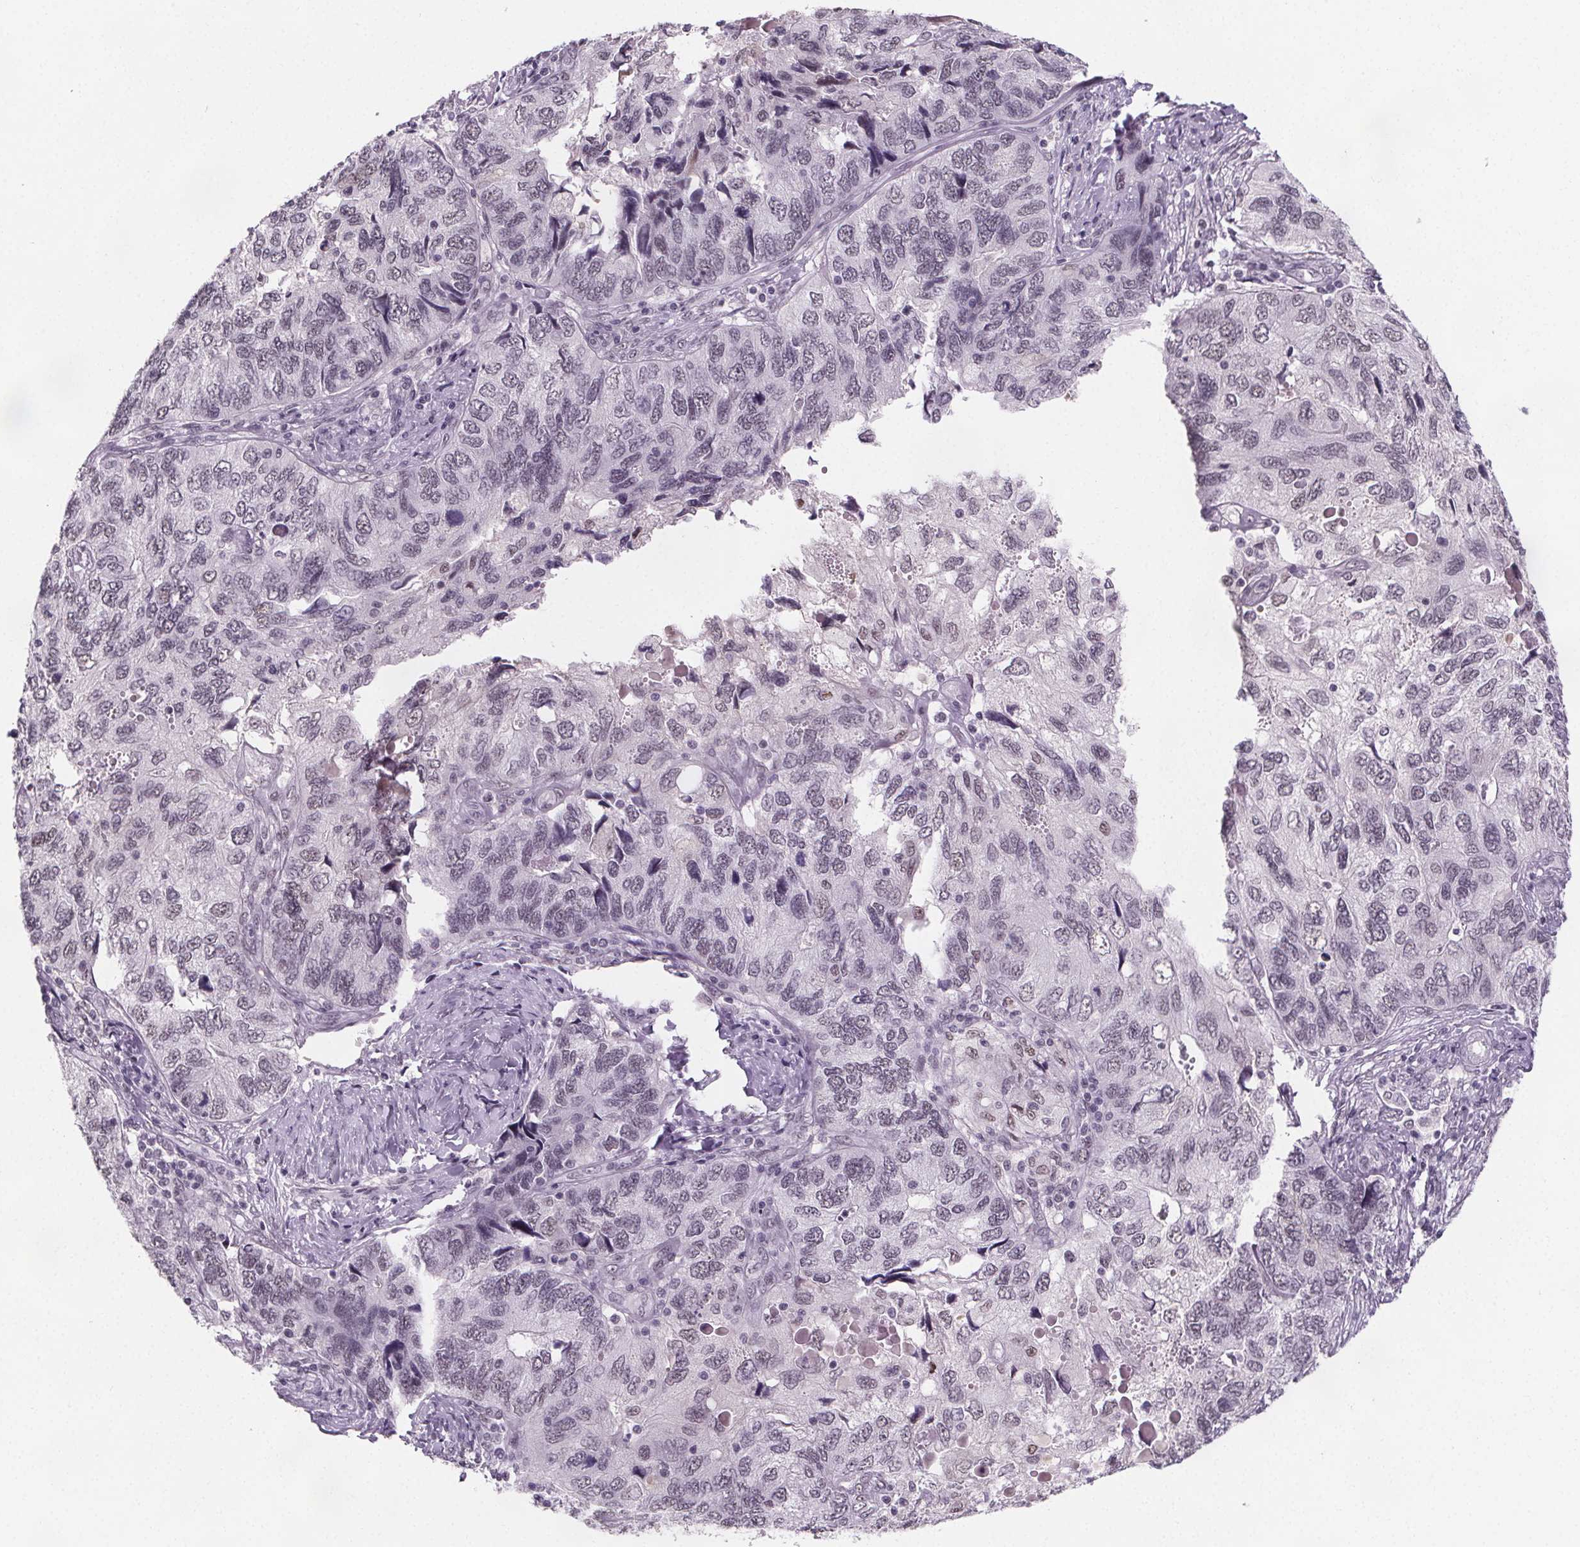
{"staining": {"intensity": "negative", "quantity": "none", "location": "none"}, "tissue": "endometrial cancer", "cell_type": "Tumor cells", "image_type": "cancer", "snomed": [{"axis": "morphology", "description": "Carcinoma, NOS"}, {"axis": "topography", "description": "Uterus"}], "caption": "Endometrial cancer was stained to show a protein in brown. There is no significant staining in tumor cells. (DAB (3,3'-diaminobenzidine) immunohistochemistry (IHC) with hematoxylin counter stain).", "gene": "ZNF572", "patient": {"sex": "female", "age": 76}}